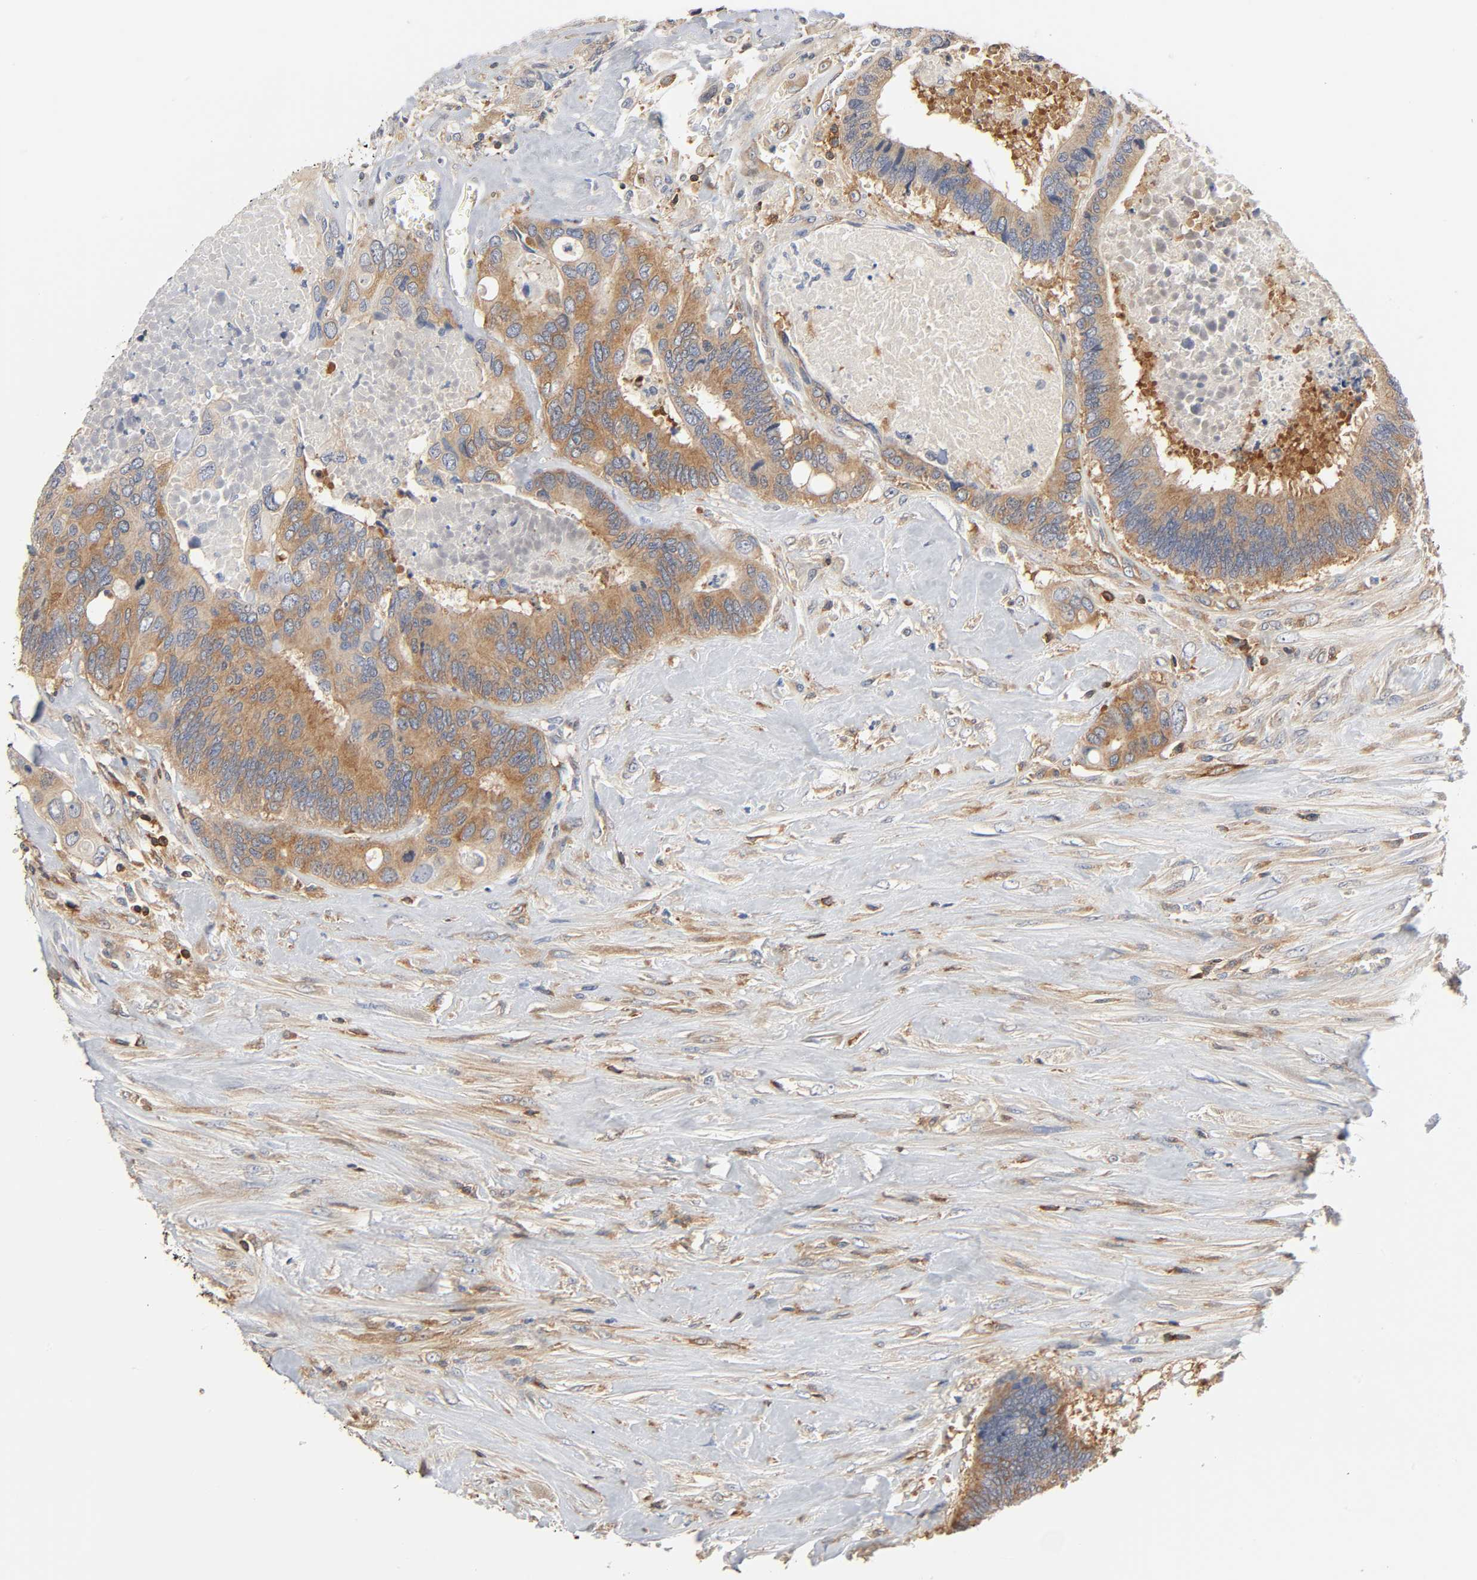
{"staining": {"intensity": "moderate", "quantity": ">75%", "location": "cytoplasmic/membranous"}, "tissue": "colorectal cancer", "cell_type": "Tumor cells", "image_type": "cancer", "snomed": [{"axis": "morphology", "description": "Adenocarcinoma, NOS"}, {"axis": "topography", "description": "Rectum"}], "caption": "Immunohistochemical staining of adenocarcinoma (colorectal) demonstrates medium levels of moderate cytoplasmic/membranous protein positivity in approximately >75% of tumor cells.", "gene": "BIN1", "patient": {"sex": "male", "age": 55}}